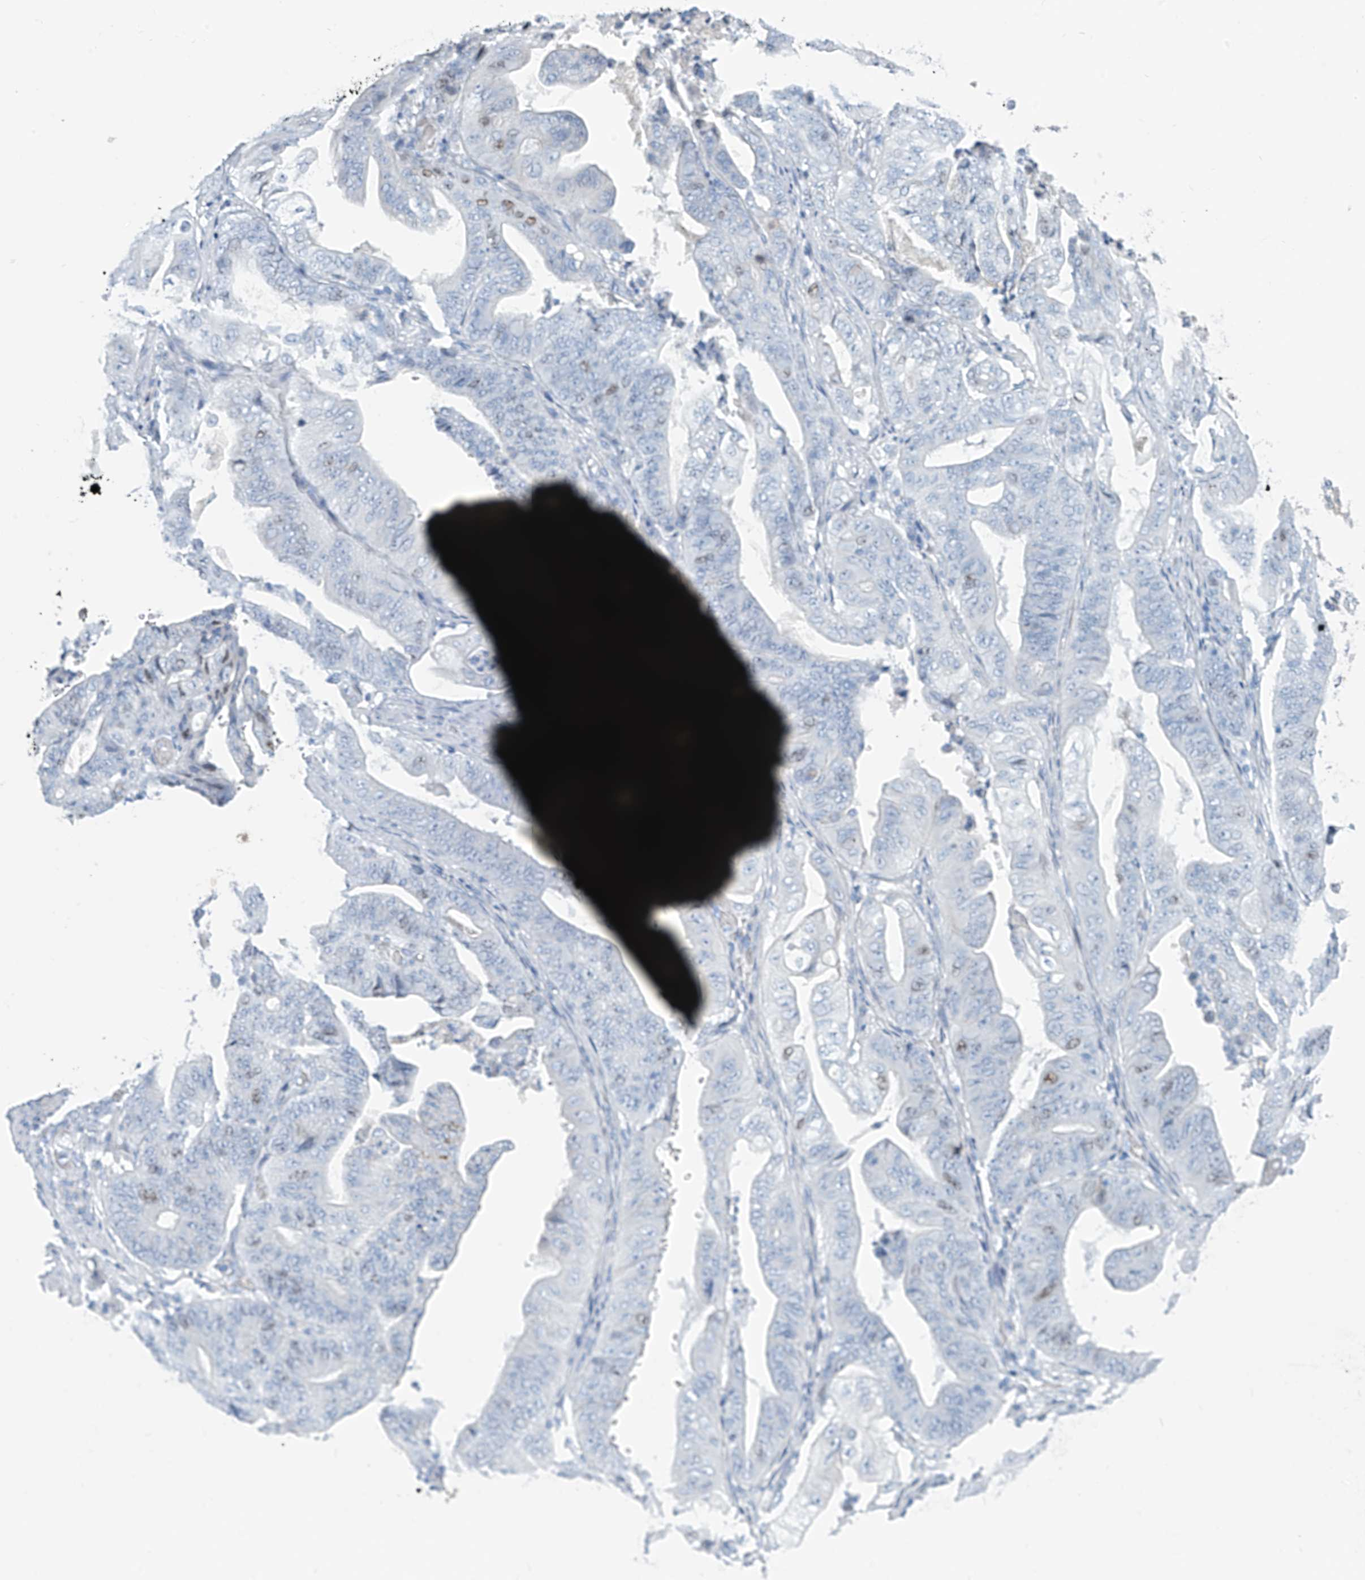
{"staining": {"intensity": "negative", "quantity": "none", "location": "none"}, "tissue": "stomach cancer", "cell_type": "Tumor cells", "image_type": "cancer", "snomed": [{"axis": "morphology", "description": "Adenocarcinoma, NOS"}, {"axis": "topography", "description": "Stomach"}], "caption": "Immunohistochemistry micrograph of neoplastic tissue: human stomach cancer stained with DAB (3,3'-diaminobenzidine) shows no significant protein positivity in tumor cells.", "gene": "SGO2", "patient": {"sex": "female", "age": 73}}